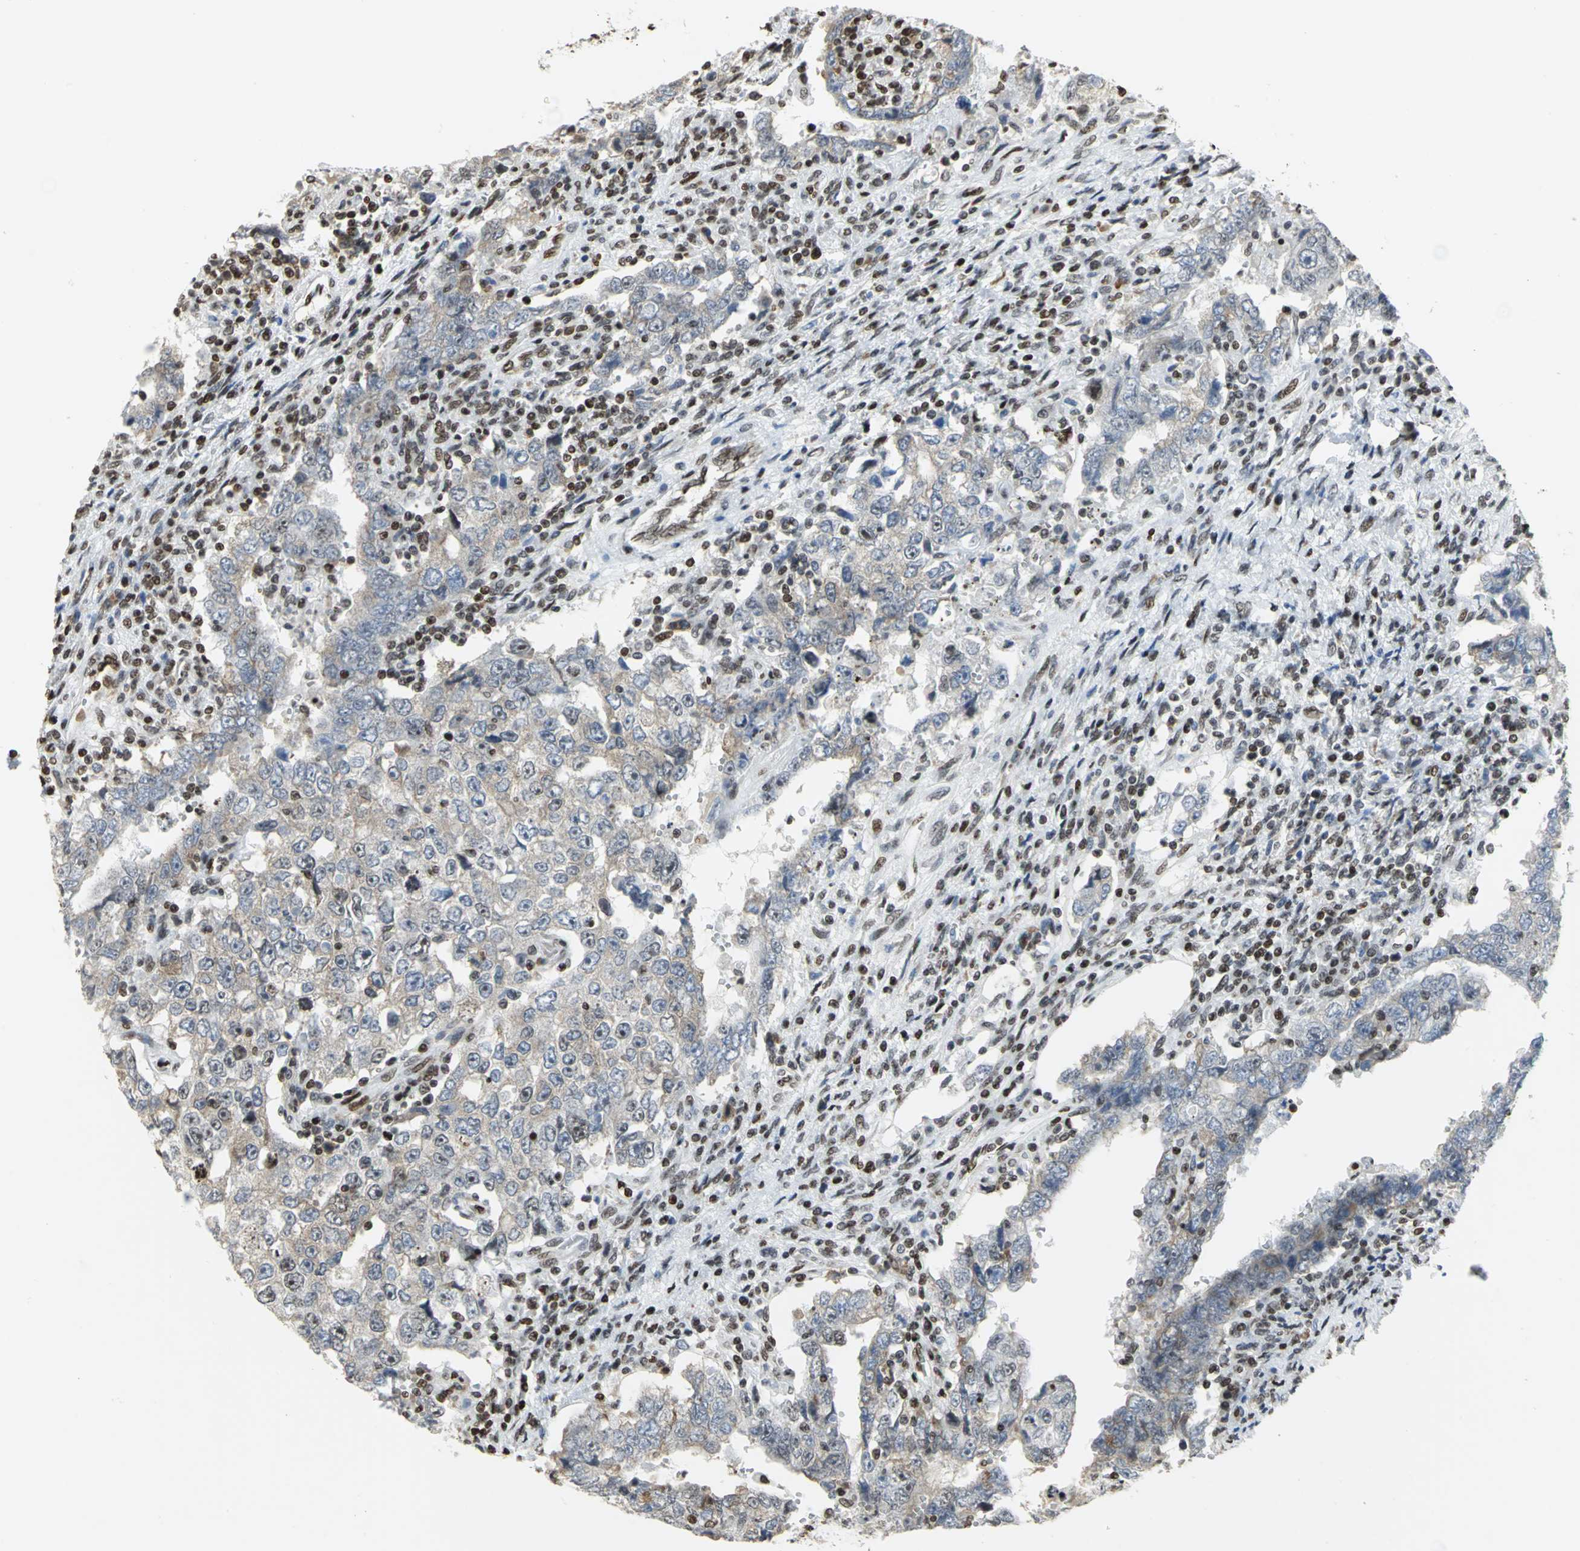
{"staining": {"intensity": "weak", "quantity": "25%-75%", "location": "cytoplasmic/membranous"}, "tissue": "testis cancer", "cell_type": "Tumor cells", "image_type": "cancer", "snomed": [{"axis": "morphology", "description": "Carcinoma, Embryonal, NOS"}, {"axis": "topography", "description": "Testis"}], "caption": "Testis cancer stained with immunohistochemistry shows weak cytoplasmic/membranous expression in approximately 25%-75% of tumor cells. The staining is performed using DAB (3,3'-diaminobenzidine) brown chromogen to label protein expression. The nuclei are counter-stained blue using hematoxylin.", "gene": "HMGB1", "patient": {"sex": "male", "age": 26}}